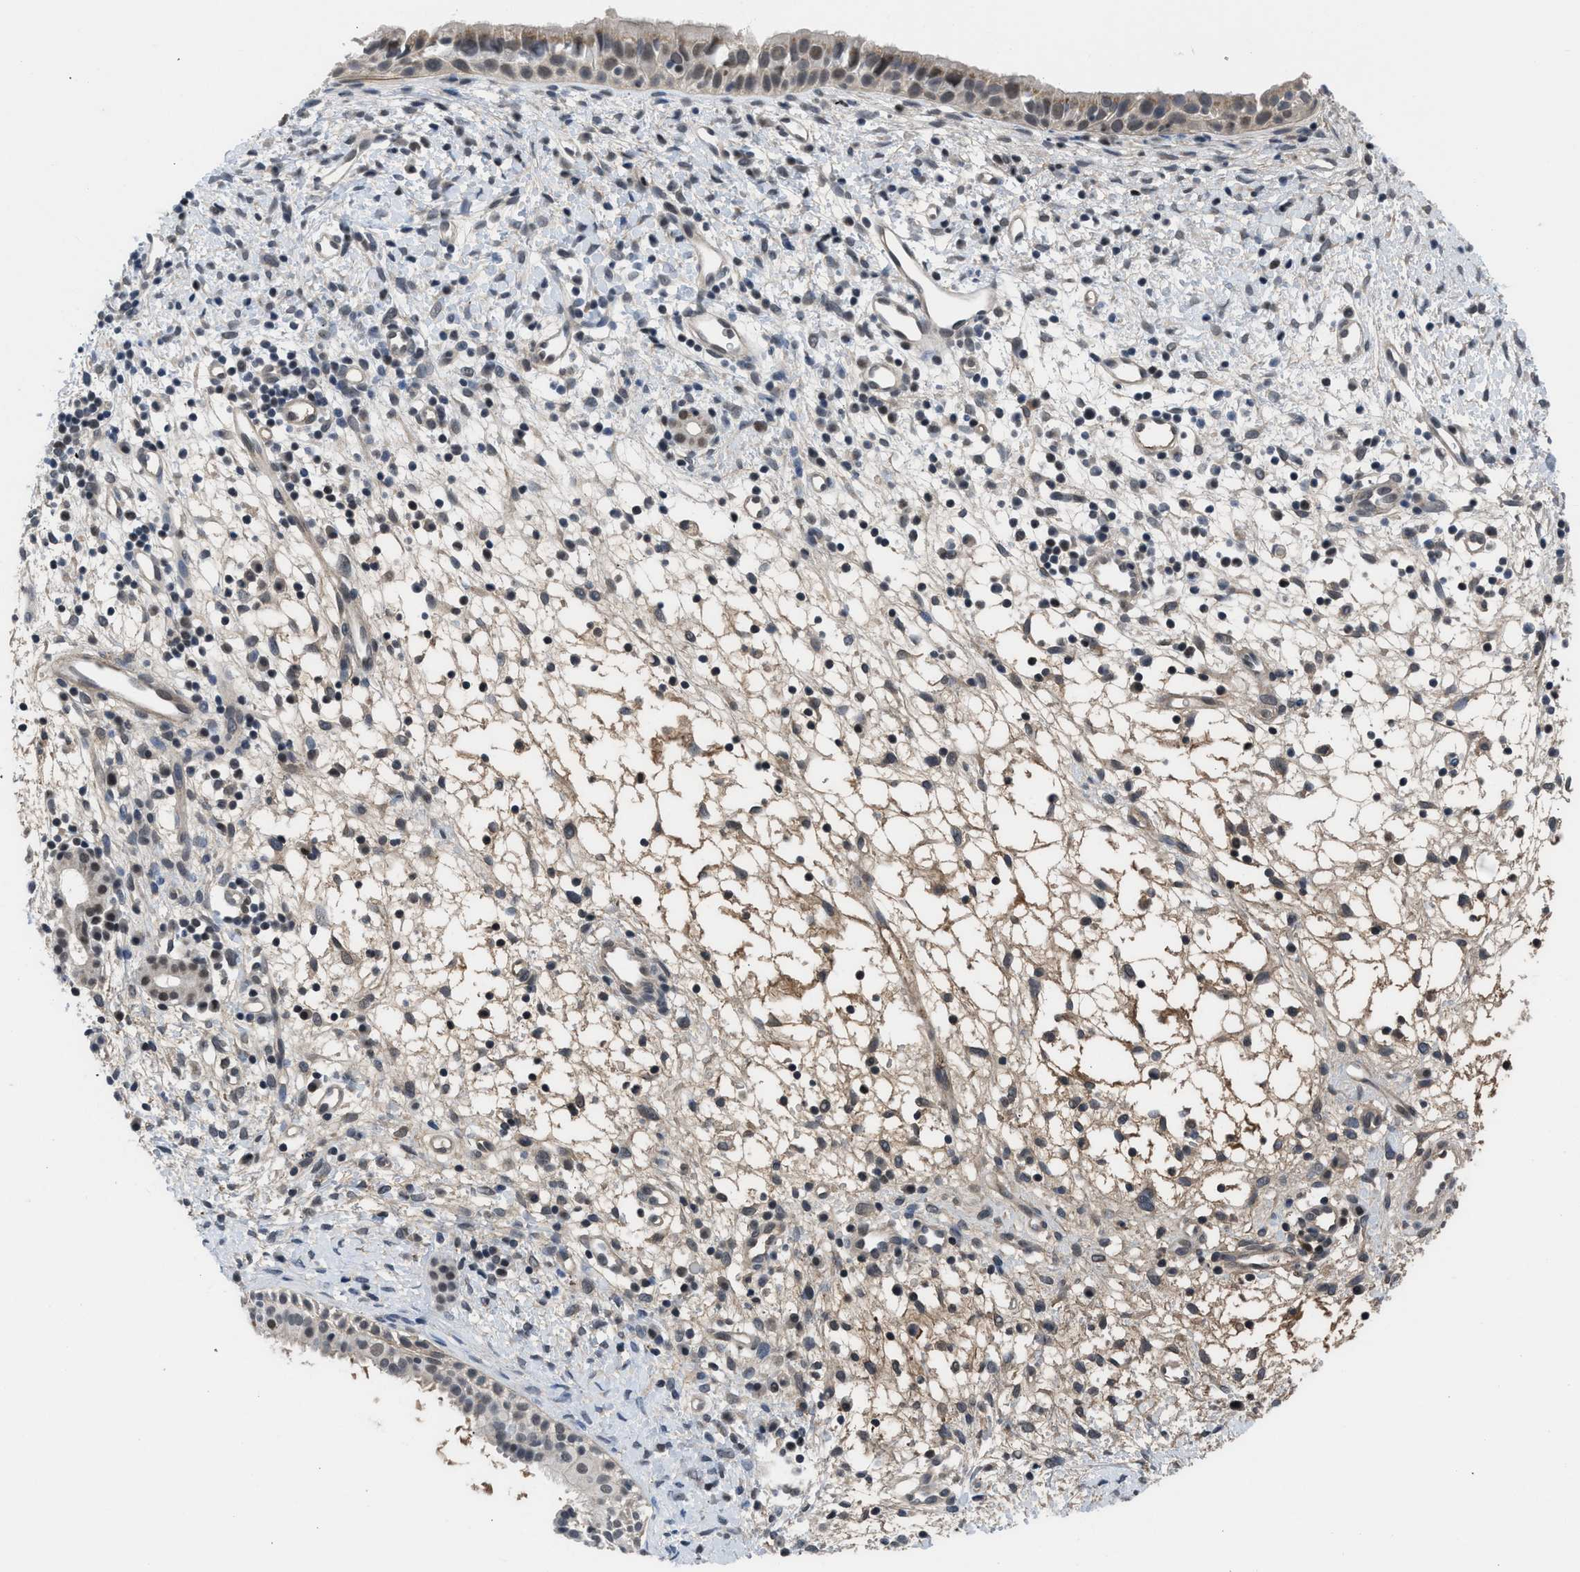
{"staining": {"intensity": "weak", "quantity": ">75%", "location": "nuclear"}, "tissue": "nasopharynx", "cell_type": "Respiratory epithelial cells", "image_type": "normal", "snomed": [{"axis": "morphology", "description": "Normal tissue, NOS"}, {"axis": "topography", "description": "Nasopharynx"}], "caption": "This photomicrograph displays IHC staining of benign nasopharynx, with low weak nuclear positivity in approximately >75% of respiratory epithelial cells.", "gene": "TERF2IP", "patient": {"sex": "male", "age": 22}}